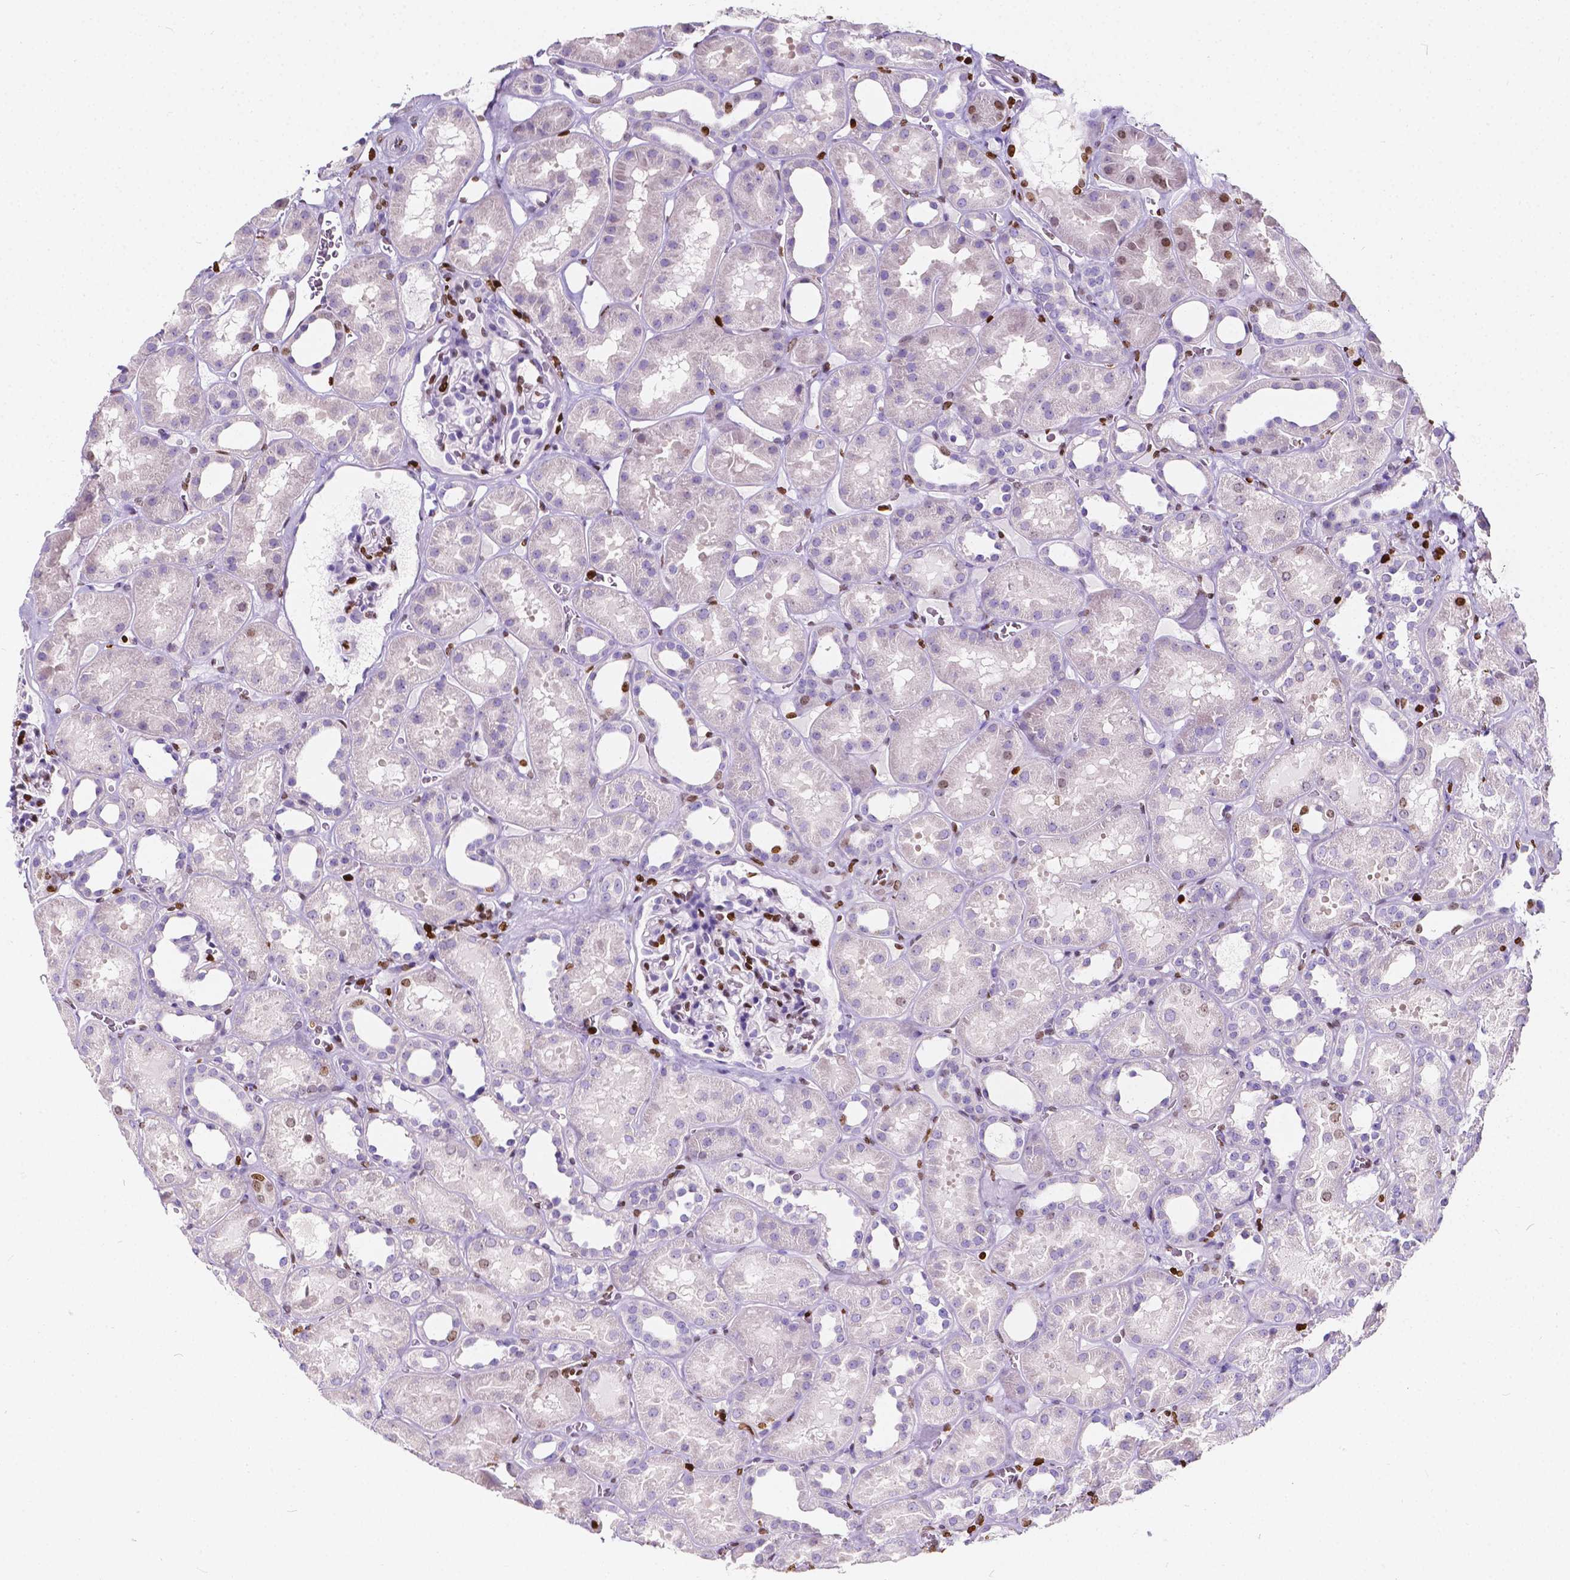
{"staining": {"intensity": "strong", "quantity": "<25%", "location": "nuclear"}, "tissue": "kidney", "cell_type": "Cells in glomeruli", "image_type": "normal", "snomed": [{"axis": "morphology", "description": "Normal tissue, NOS"}, {"axis": "topography", "description": "Kidney"}], "caption": "Protein staining of benign kidney displays strong nuclear staining in about <25% of cells in glomeruli. (DAB IHC with brightfield microscopy, high magnification).", "gene": "CBY3", "patient": {"sex": "female", "age": 41}}